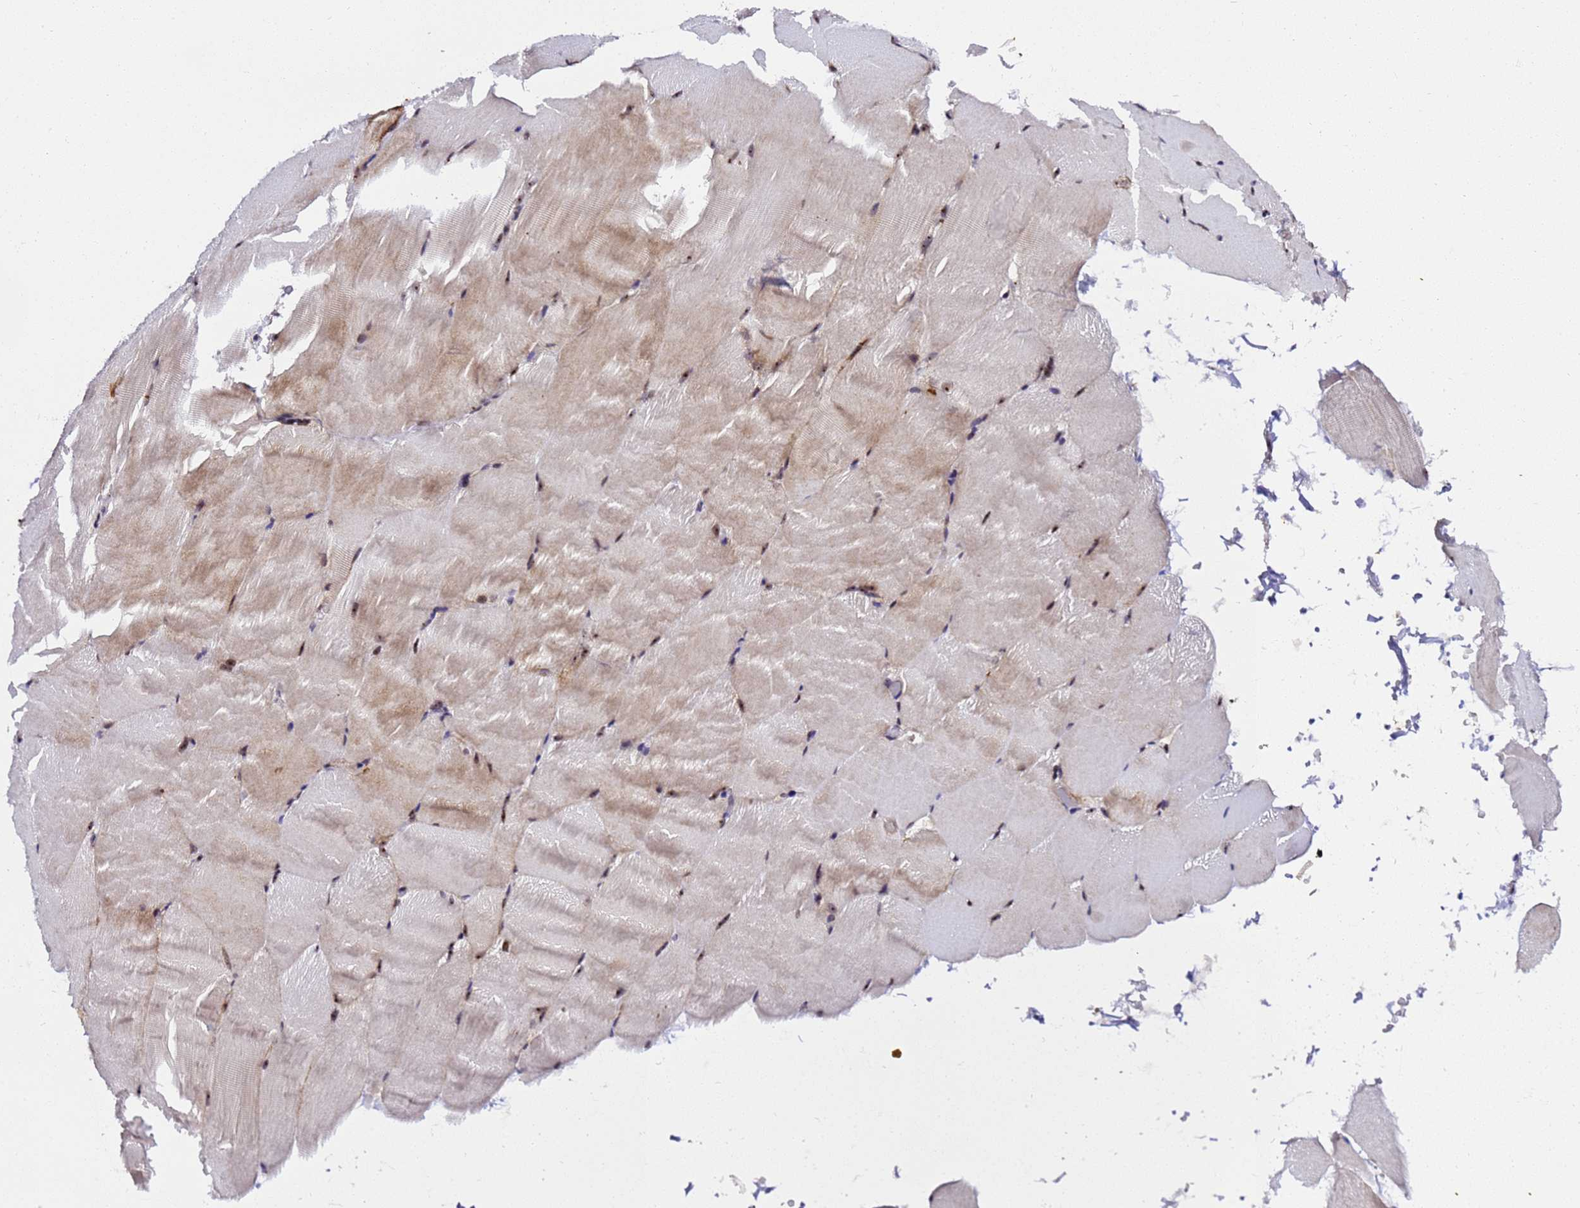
{"staining": {"intensity": "moderate", "quantity": "25%-75%", "location": "cytoplasmic/membranous,nuclear"}, "tissue": "skeletal muscle", "cell_type": "Myocytes", "image_type": "normal", "snomed": [{"axis": "morphology", "description": "Normal tissue, NOS"}, {"axis": "topography", "description": "Skeletal muscle"}, {"axis": "topography", "description": "Parathyroid gland"}], "caption": "A medium amount of moderate cytoplasmic/membranous,nuclear expression is identified in about 25%-75% of myocytes in unremarkable skeletal muscle. (DAB = brown stain, brightfield microscopy at high magnification).", "gene": "SLX4IP", "patient": {"sex": "female", "age": 37}}